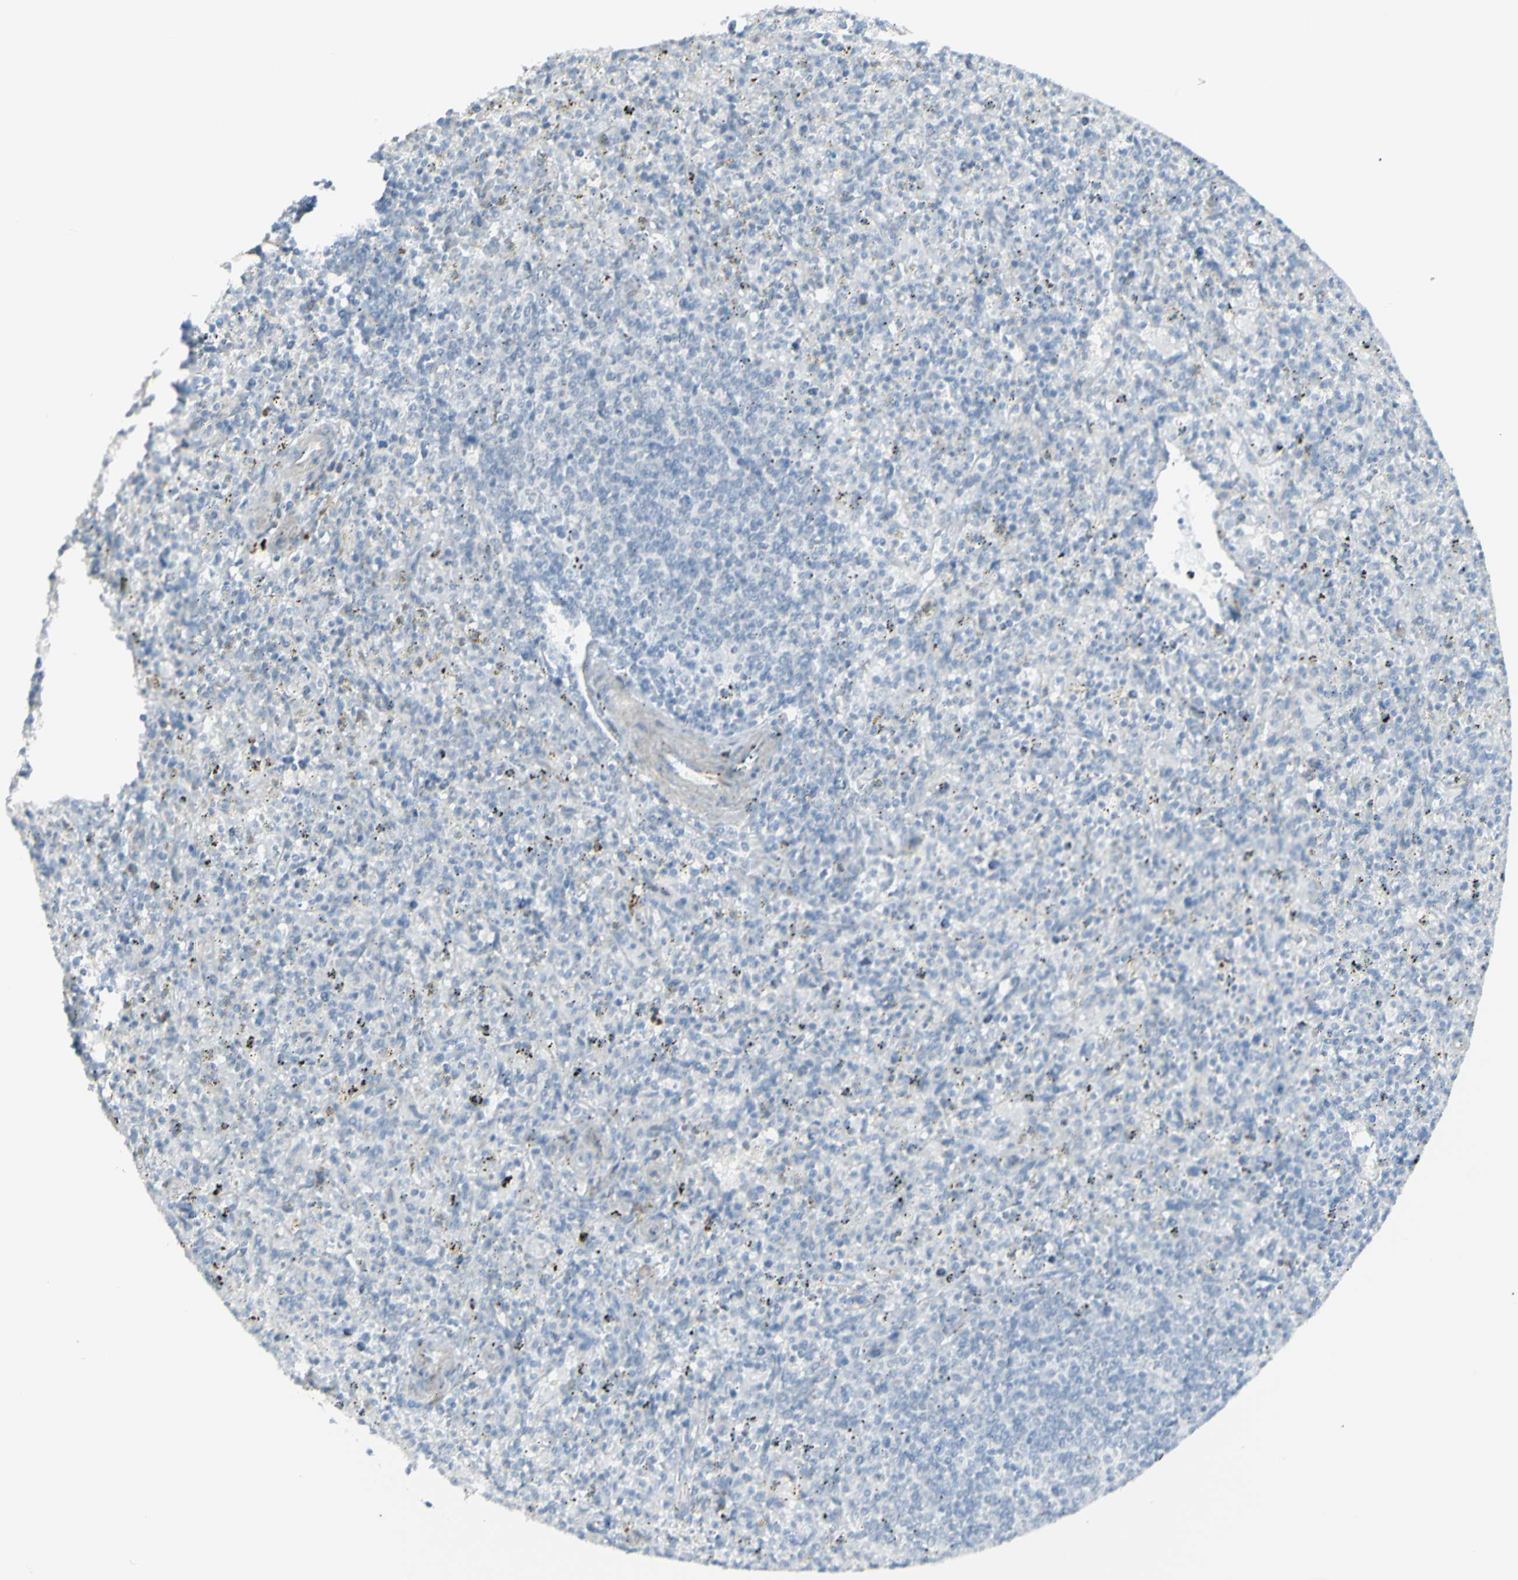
{"staining": {"intensity": "negative", "quantity": "none", "location": "none"}, "tissue": "spleen", "cell_type": "Cells in red pulp", "image_type": "normal", "snomed": [{"axis": "morphology", "description": "Normal tissue, NOS"}, {"axis": "topography", "description": "Spleen"}], "caption": "The micrograph exhibits no significant positivity in cells in red pulp of spleen.", "gene": "NDST4", "patient": {"sex": "male", "age": 72}}